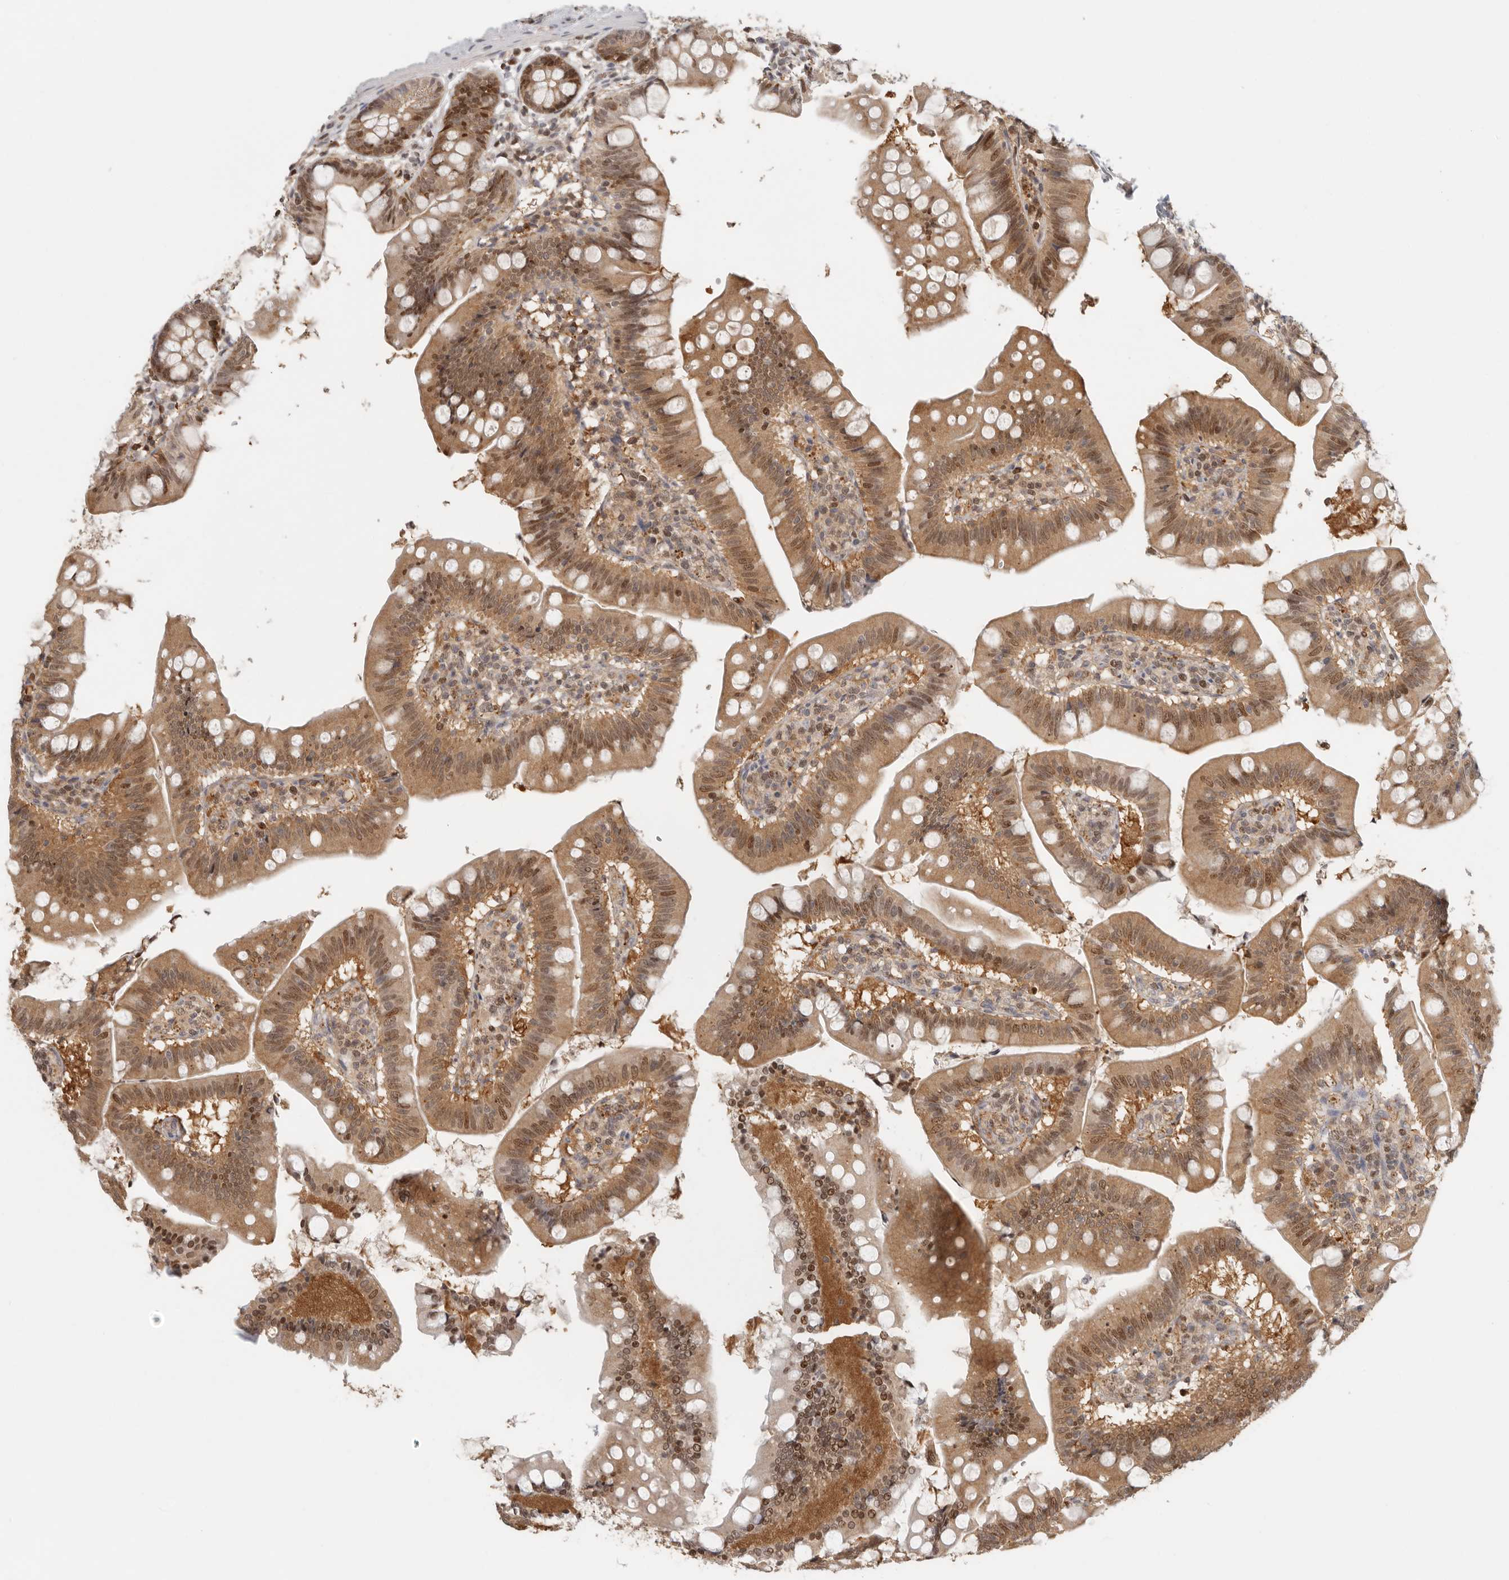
{"staining": {"intensity": "moderate", "quantity": ">75%", "location": "cytoplasmic/membranous,nuclear"}, "tissue": "small intestine", "cell_type": "Glandular cells", "image_type": "normal", "snomed": [{"axis": "morphology", "description": "Normal tissue, NOS"}, {"axis": "topography", "description": "Small intestine"}], "caption": "Immunohistochemistry (DAB) staining of normal small intestine exhibits moderate cytoplasmic/membranous,nuclear protein staining in about >75% of glandular cells.", "gene": "PSMA5", "patient": {"sex": "male", "age": 7}}